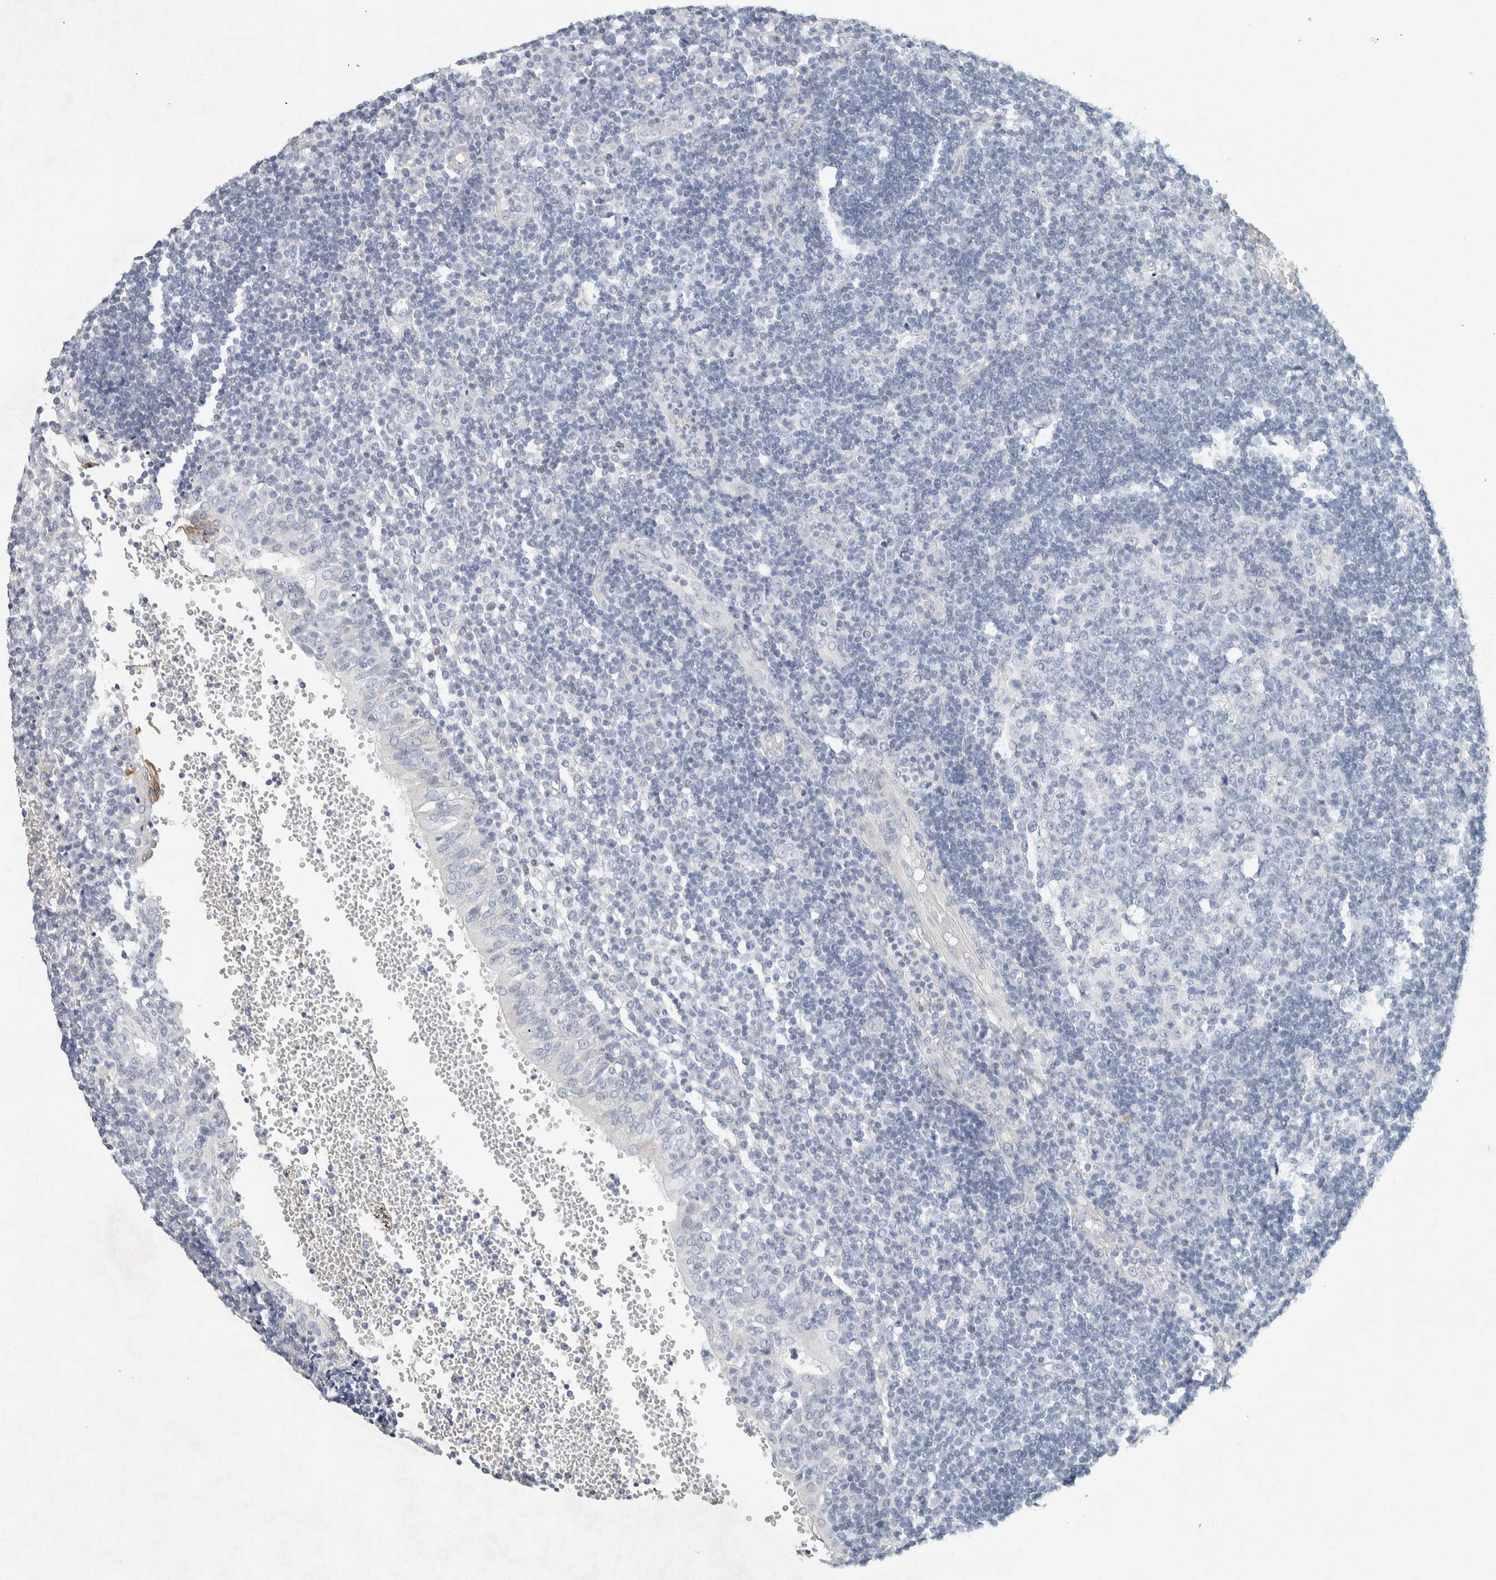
{"staining": {"intensity": "negative", "quantity": "none", "location": "none"}, "tissue": "tonsil", "cell_type": "Germinal center cells", "image_type": "normal", "snomed": [{"axis": "morphology", "description": "Normal tissue, NOS"}, {"axis": "topography", "description": "Tonsil"}], "caption": "The immunohistochemistry photomicrograph has no significant staining in germinal center cells of tonsil. (DAB (3,3'-diaminobenzidine) immunohistochemistry with hematoxylin counter stain).", "gene": "ALOX12B", "patient": {"sex": "female", "age": 40}}